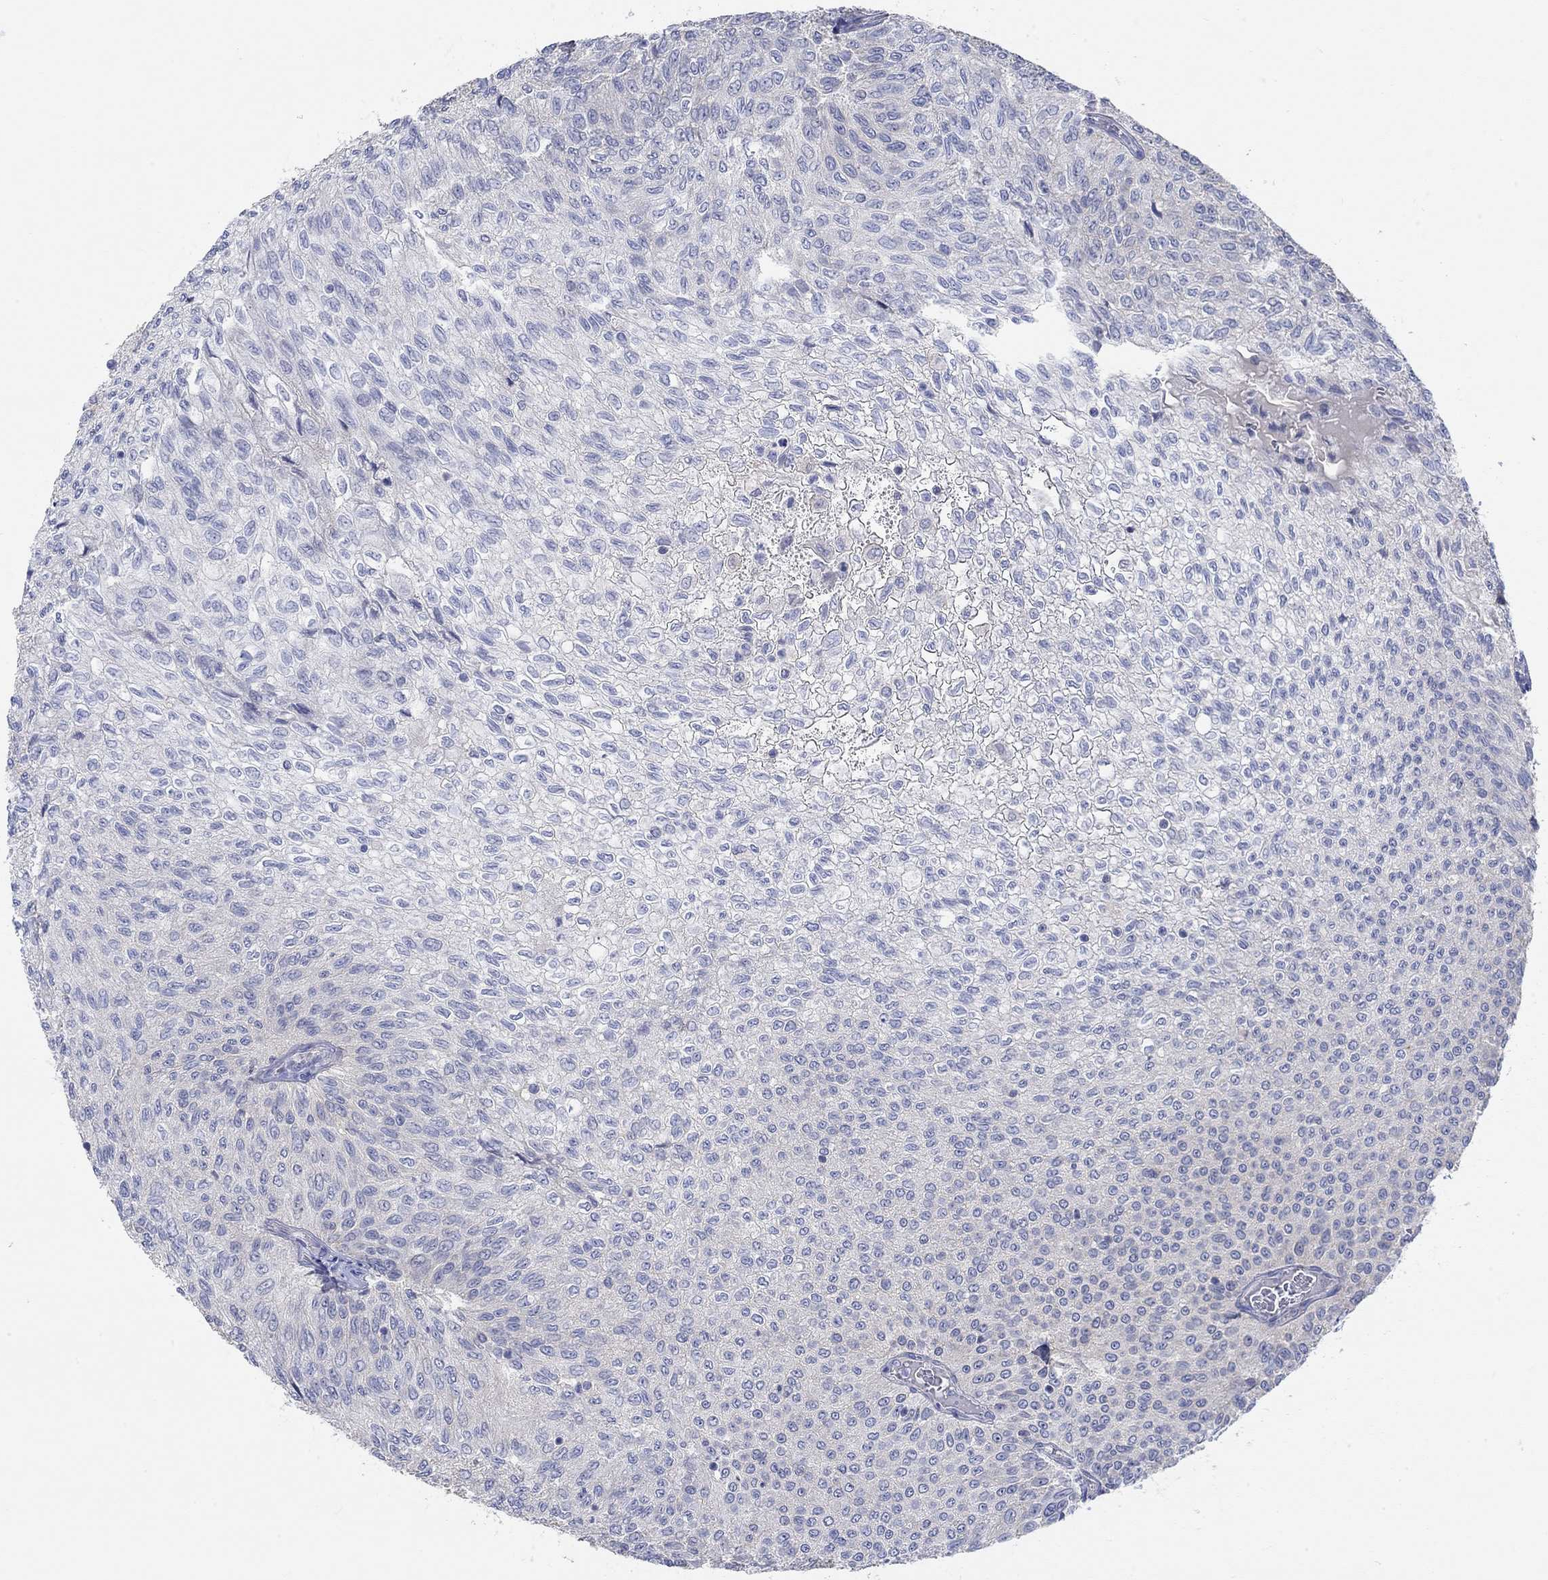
{"staining": {"intensity": "negative", "quantity": "none", "location": "none"}, "tissue": "urothelial cancer", "cell_type": "Tumor cells", "image_type": "cancer", "snomed": [{"axis": "morphology", "description": "Urothelial carcinoma, Low grade"}, {"axis": "topography", "description": "Urinary bladder"}], "caption": "Tumor cells show no significant expression in urothelial cancer.", "gene": "NAV3", "patient": {"sex": "male", "age": 78}}